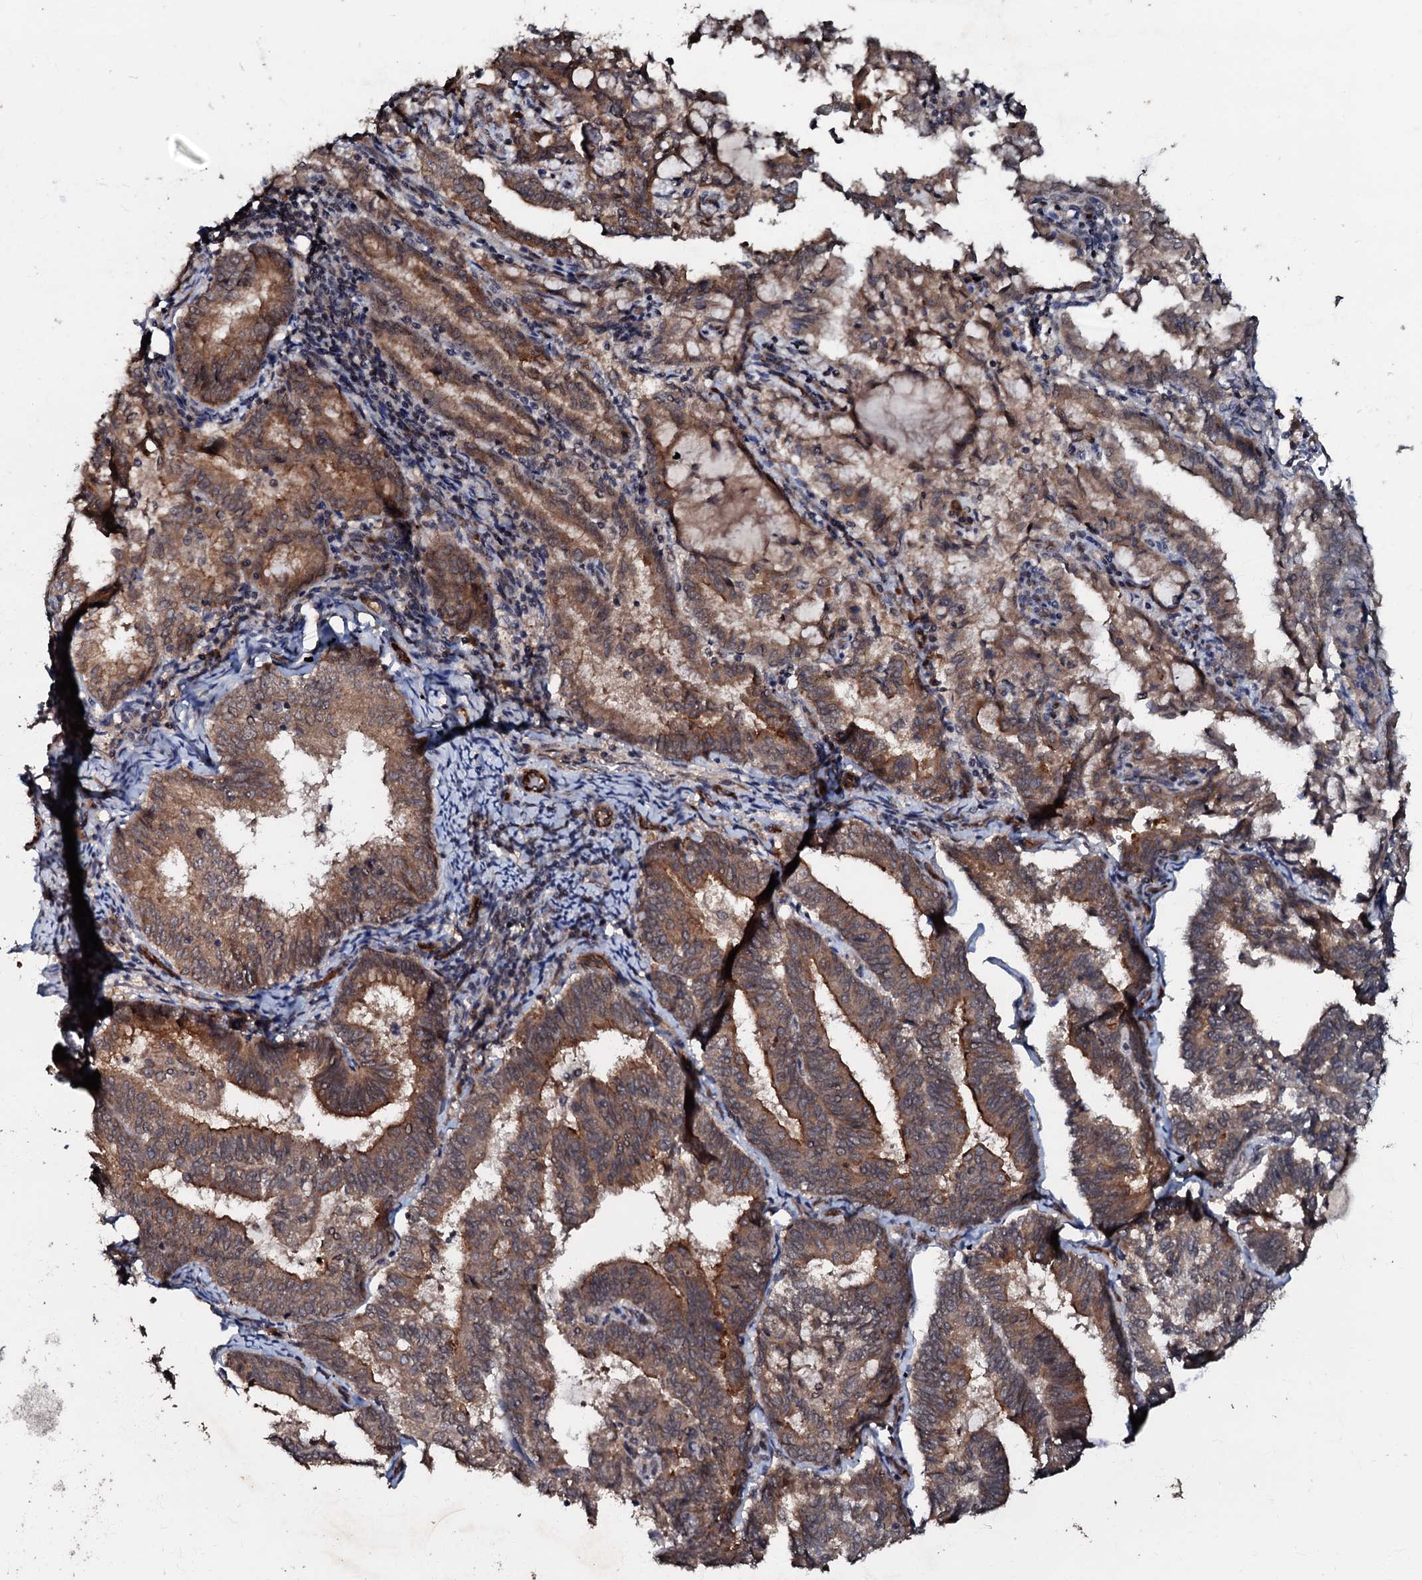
{"staining": {"intensity": "moderate", "quantity": ">75%", "location": "cytoplasmic/membranous"}, "tissue": "endometrial cancer", "cell_type": "Tumor cells", "image_type": "cancer", "snomed": [{"axis": "morphology", "description": "Adenocarcinoma, NOS"}, {"axis": "topography", "description": "Endometrium"}], "caption": "Tumor cells demonstrate medium levels of moderate cytoplasmic/membranous staining in approximately >75% of cells in endometrial adenocarcinoma.", "gene": "MANSC4", "patient": {"sex": "female", "age": 80}}